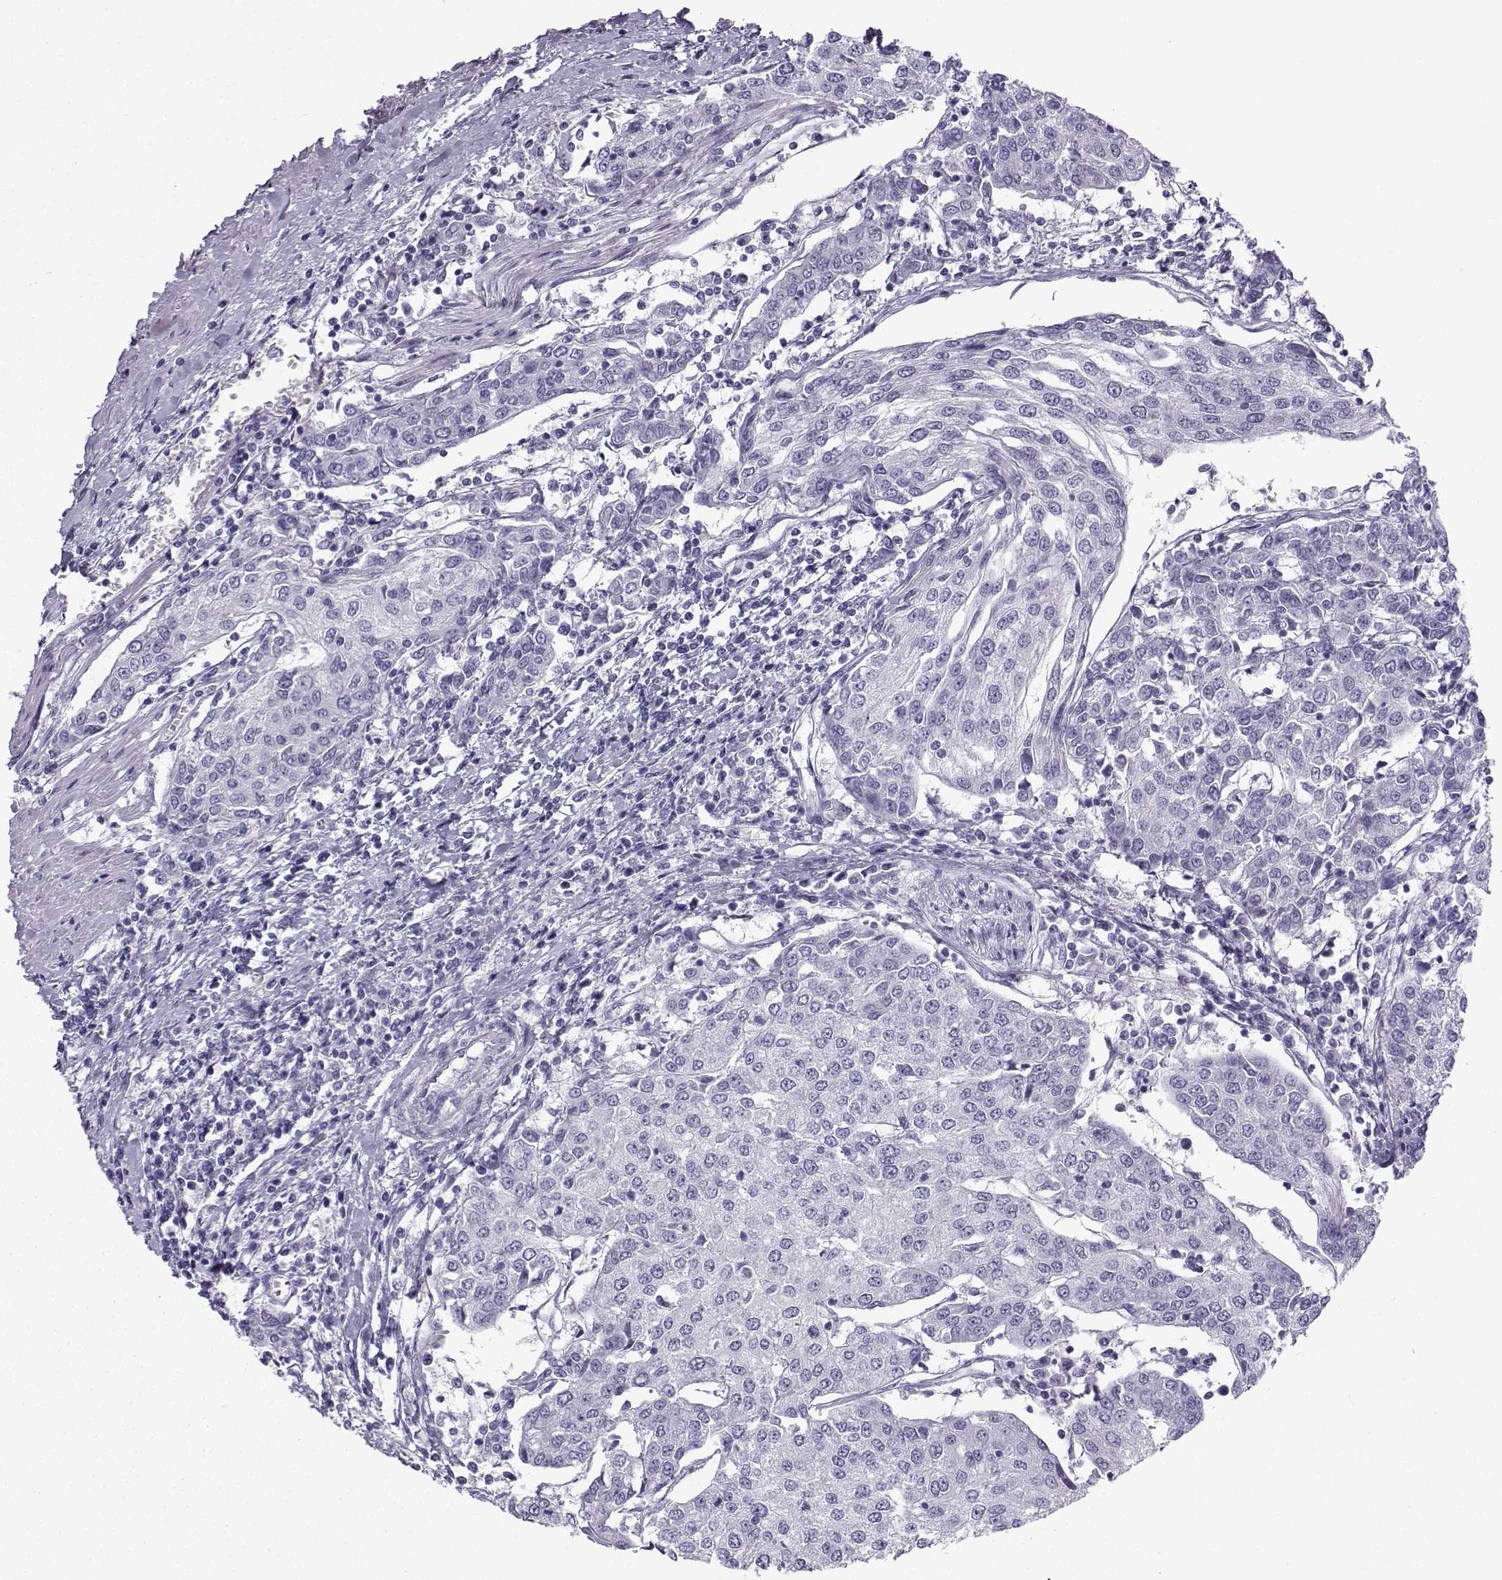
{"staining": {"intensity": "negative", "quantity": "none", "location": "none"}, "tissue": "urothelial cancer", "cell_type": "Tumor cells", "image_type": "cancer", "snomed": [{"axis": "morphology", "description": "Urothelial carcinoma, High grade"}, {"axis": "topography", "description": "Urinary bladder"}], "caption": "DAB (3,3'-diaminobenzidine) immunohistochemical staining of urothelial cancer displays no significant staining in tumor cells. The staining is performed using DAB (3,3'-diaminobenzidine) brown chromogen with nuclei counter-stained in using hematoxylin.", "gene": "ZBTB8B", "patient": {"sex": "female", "age": 85}}